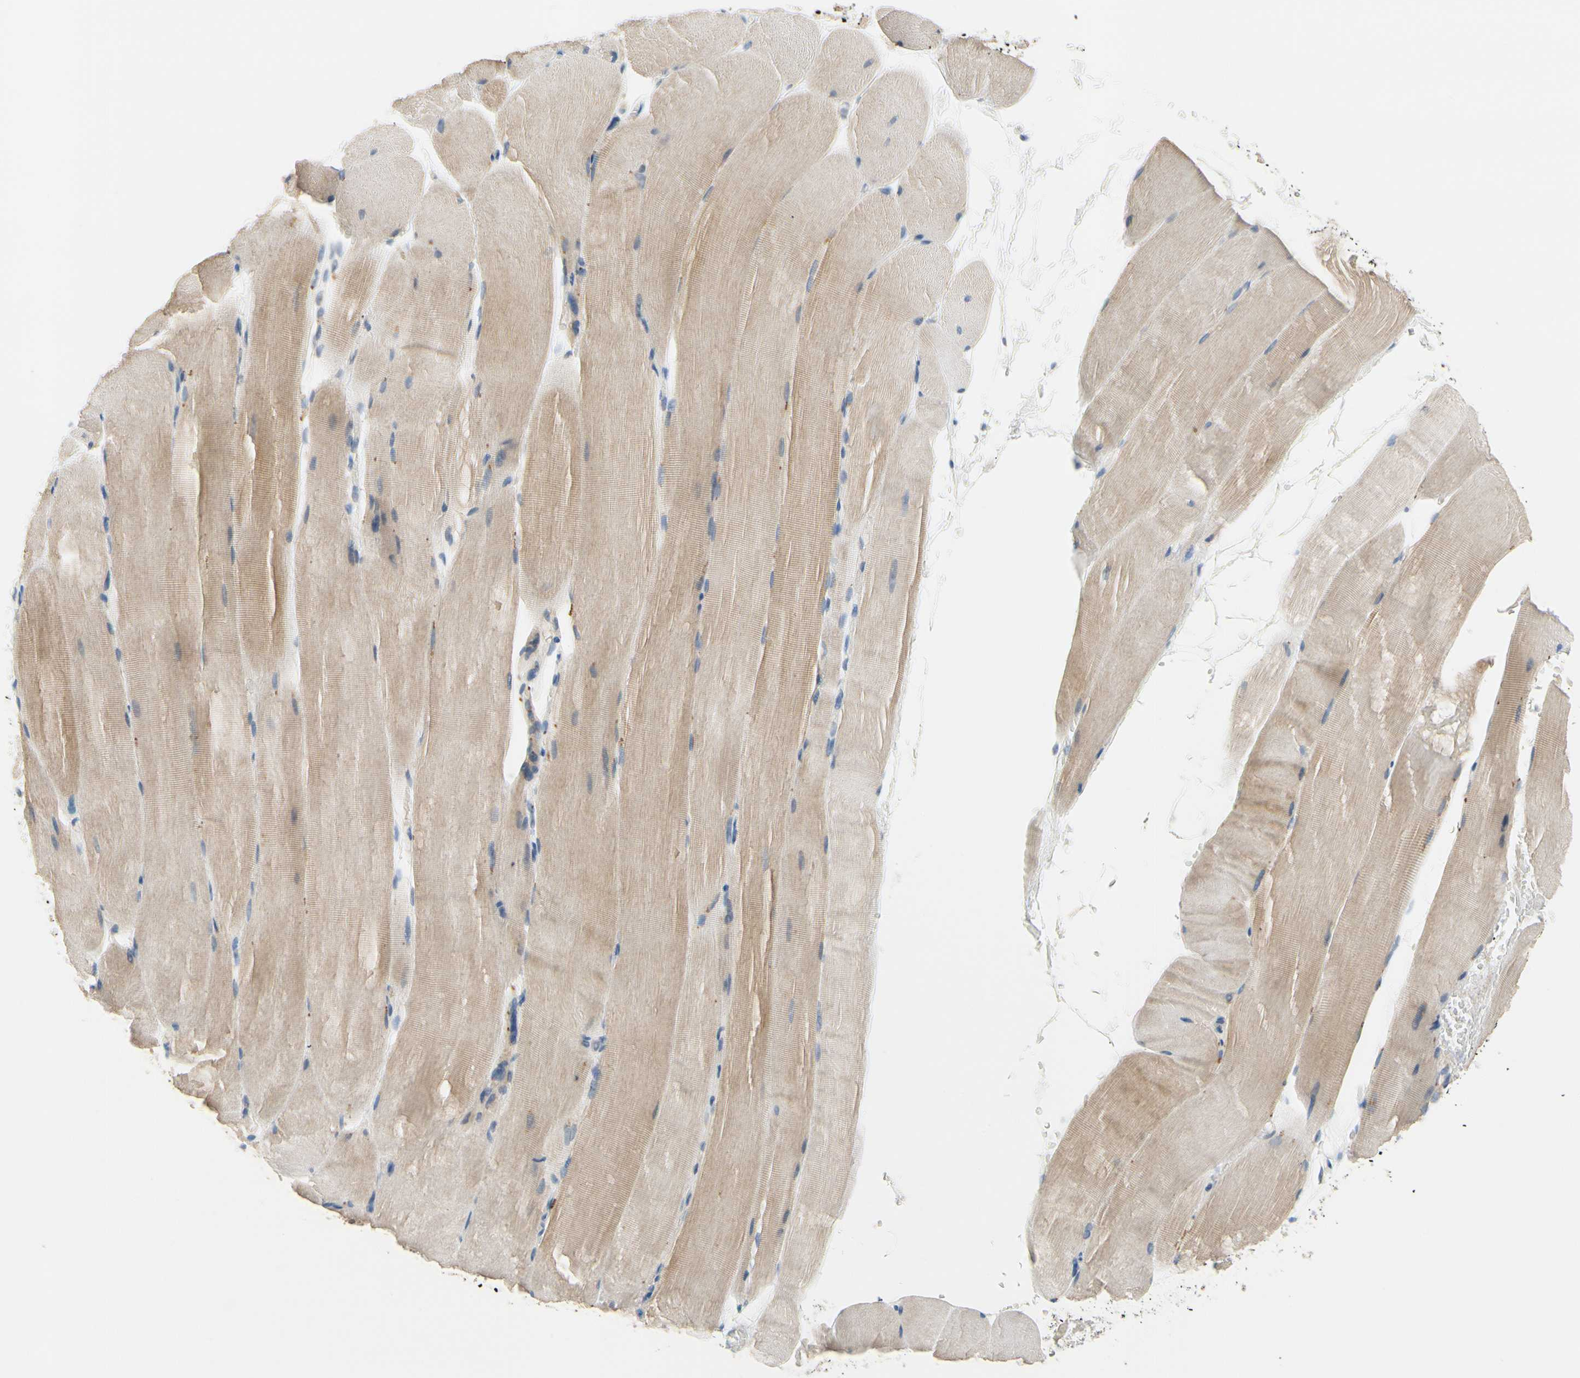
{"staining": {"intensity": "weak", "quantity": "25%-75%", "location": "cytoplasmic/membranous"}, "tissue": "skeletal muscle", "cell_type": "Myocytes", "image_type": "normal", "snomed": [{"axis": "morphology", "description": "Normal tissue, NOS"}, {"axis": "topography", "description": "Skeletal muscle"}, {"axis": "topography", "description": "Parathyroid gland"}], "caption": "Brown immunohistochemical staining in unremarkable skeletal muscle exhibits weak cytoplasmic/membranous staining in approximately 25%-75% of myocytes.", "gene": "CKAP2", "patient": {"sex": "female", "age": 37}}